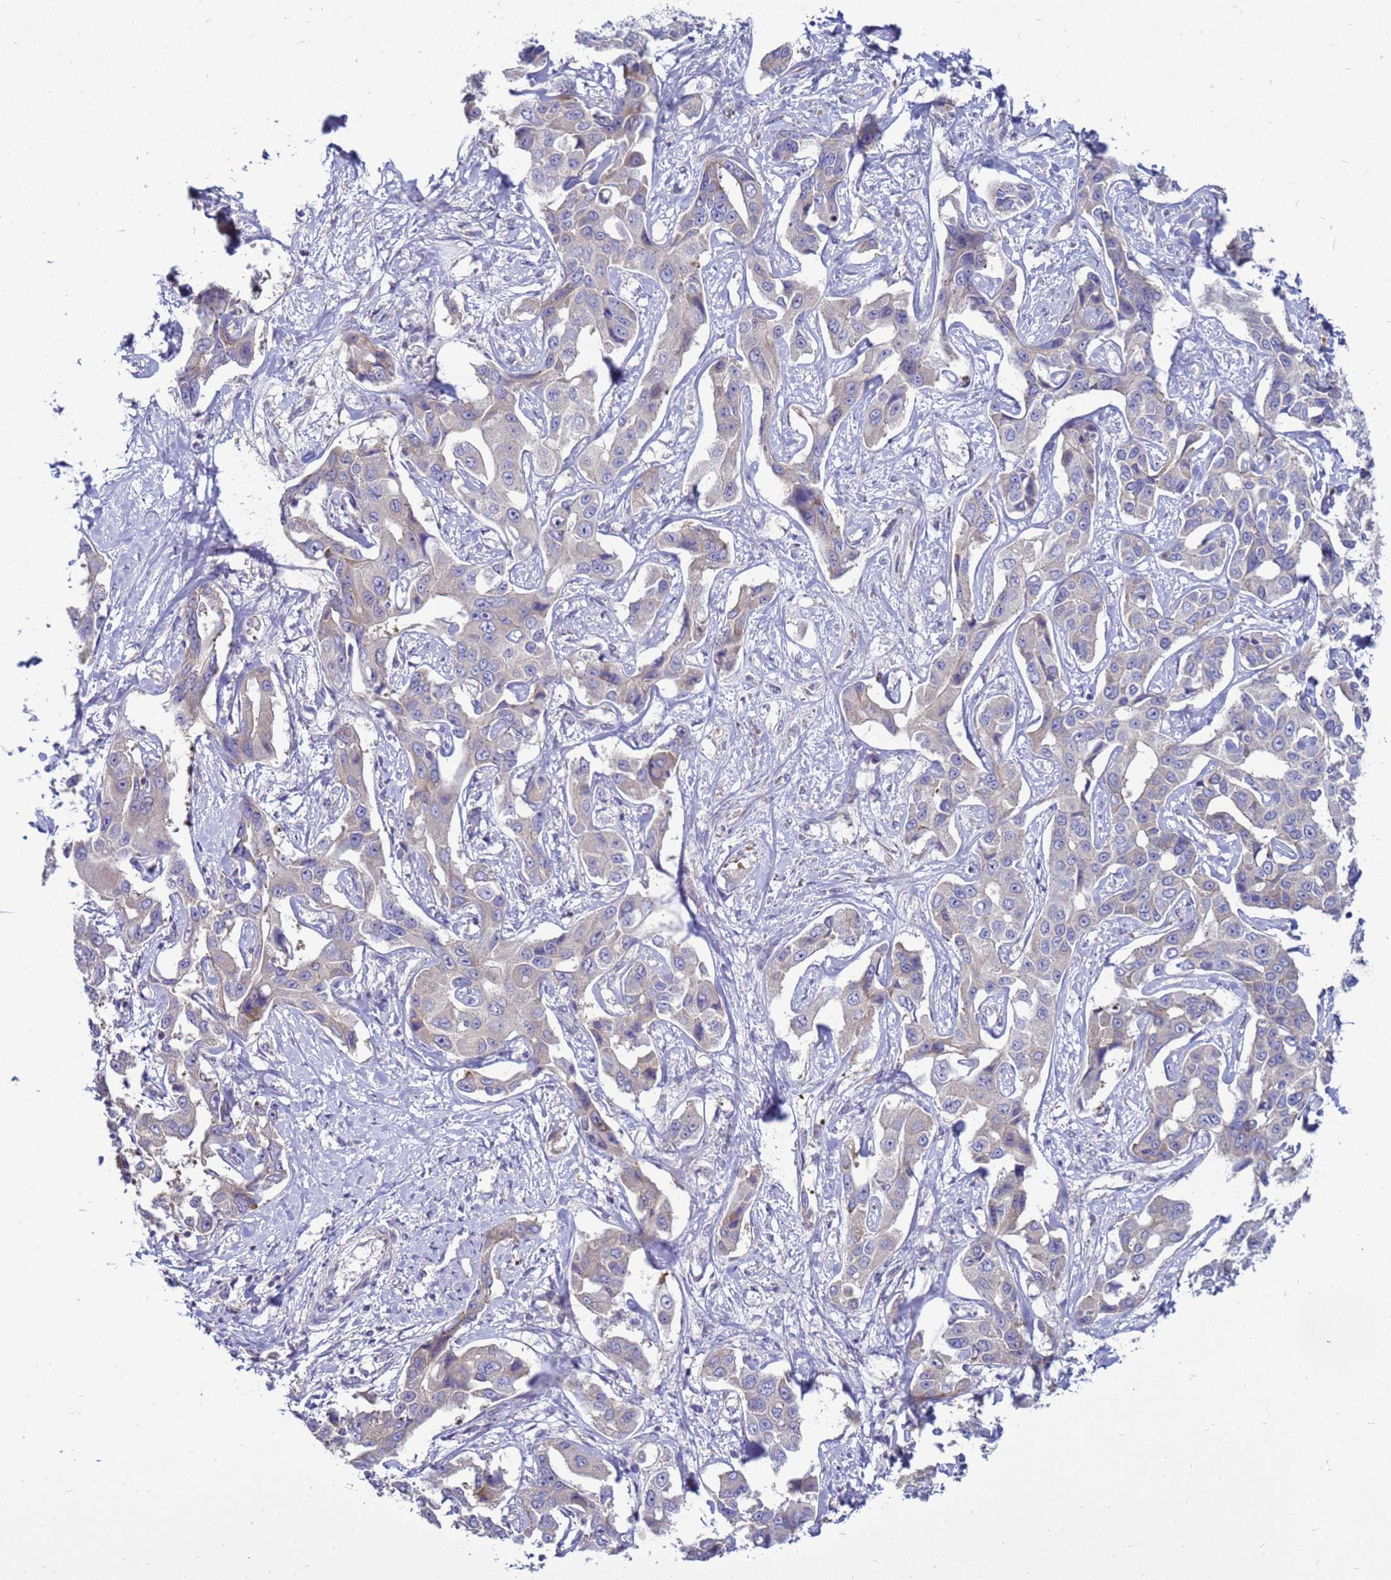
{"staining": {"intensity": "weak", "quantity": "<25%", "location": "cytoplasmic/membranous"}, "tissue": "liver cancer", "cell_type": "Tumor cells", "image_type": "cancer", "snomed": [{"axis": "morphology", "description": "Cholangiocarcinoma"}, {"axis": "topography", "description": "Liver"}], "caption": "The histopathology image reveals no significant positivity in tumor cells of liver cancer. The staining is performed using DAB (3,3'-diaminobenzidine) brown chromogen with nuclei counter-stained in using hematoxylin.", "gene": "MON1B", "patient": {"sex": "male", "age": 59}}